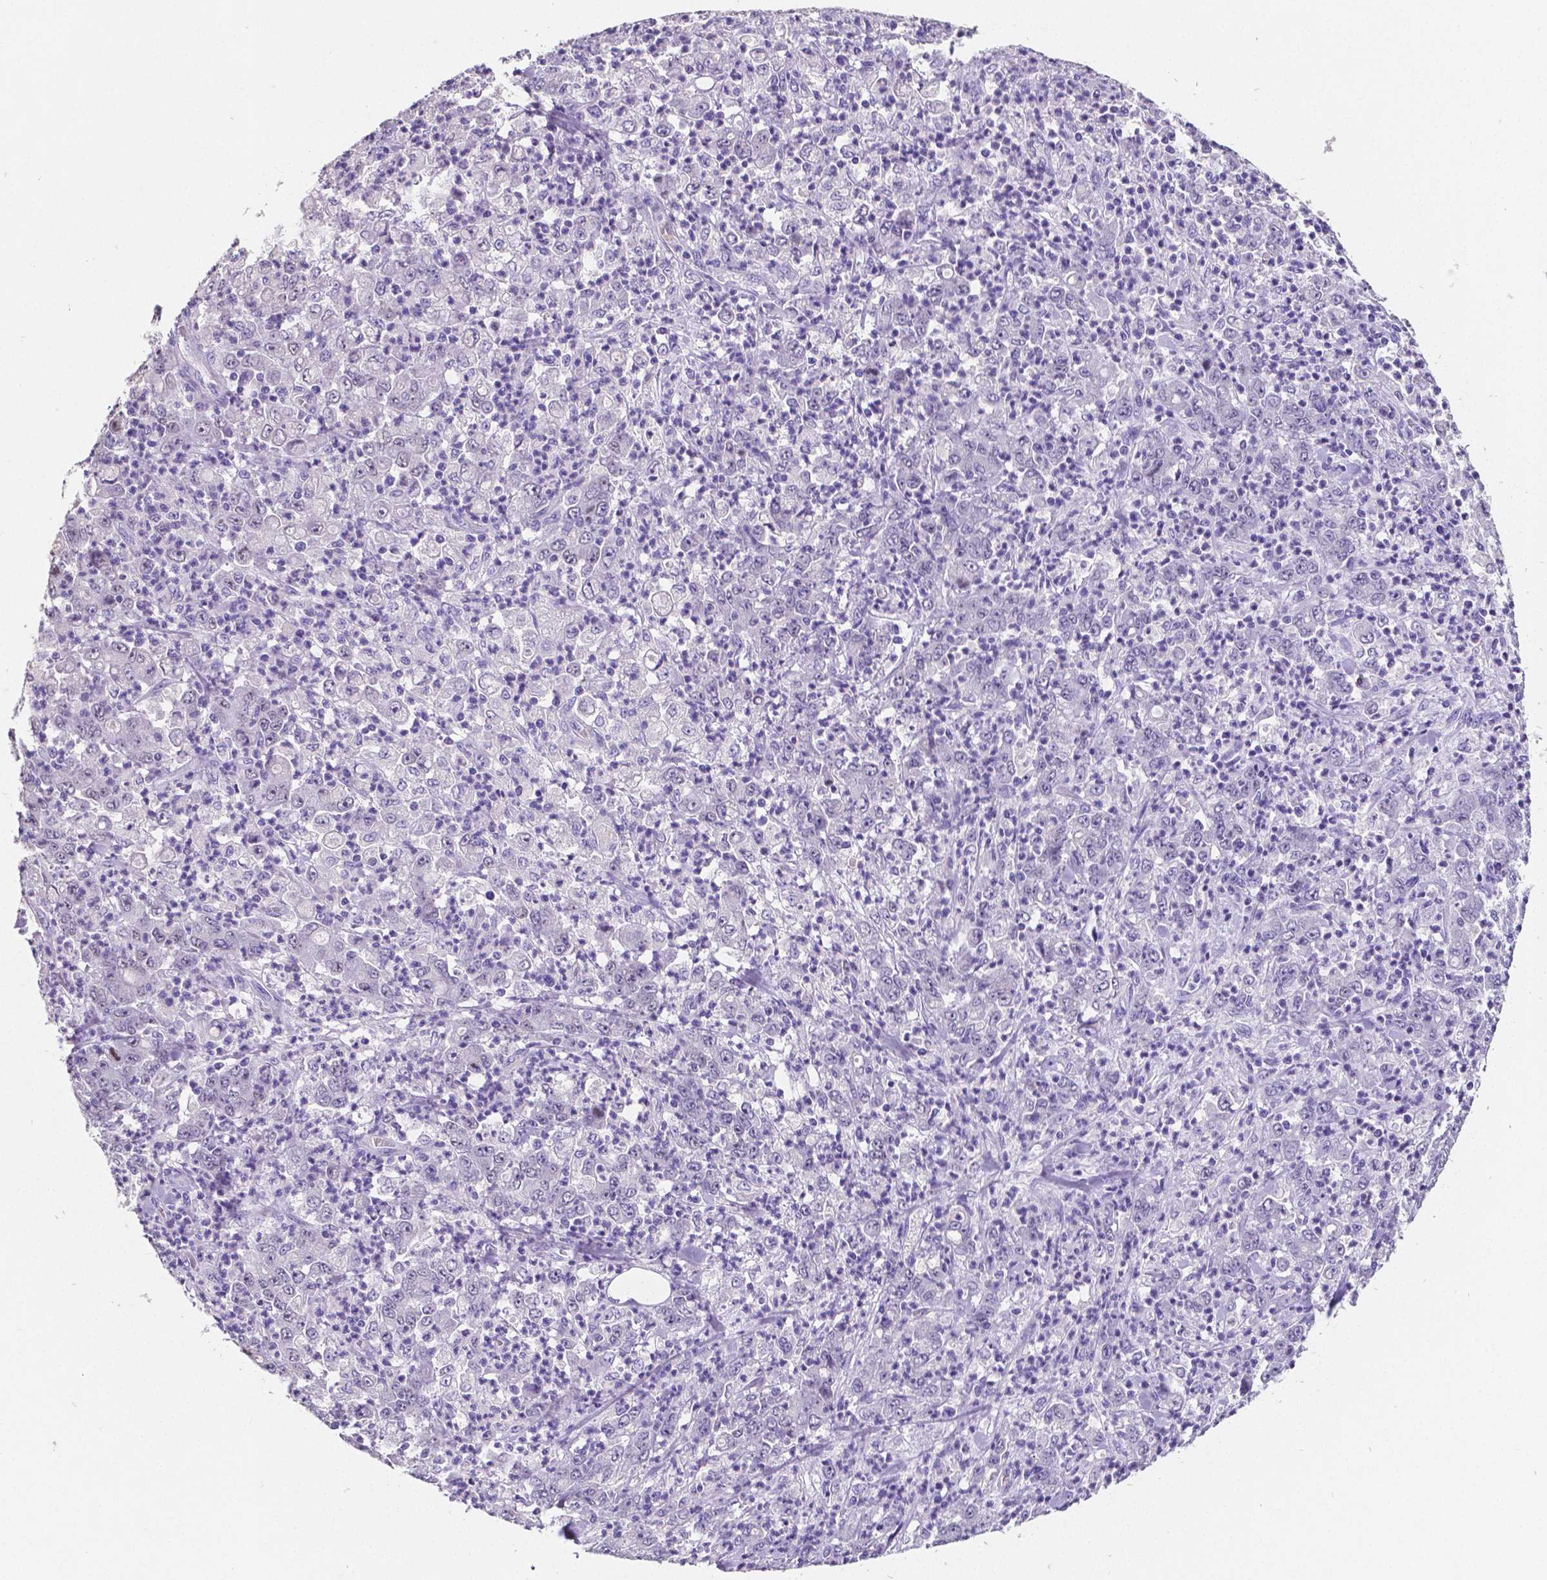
{"staining": {"intensity": "negative", "quantity": "none", "location": "none"}, "tissue": "stomach cancer", "cell_type": "Tumor cells", "image_type": "cancer", "snomed": [{"axis": "morphology", "description": "Adenocarcinoma, NOS"}, {"axis": "topography", "description": "Stomach, lower"}], "caption": "This is an IHC micrograph of human stomach cancer (adenocarcinoma). There is no staining in tumor cells.", "gene": "SATB2", "patient": {"sex": "female", "age": 71}}